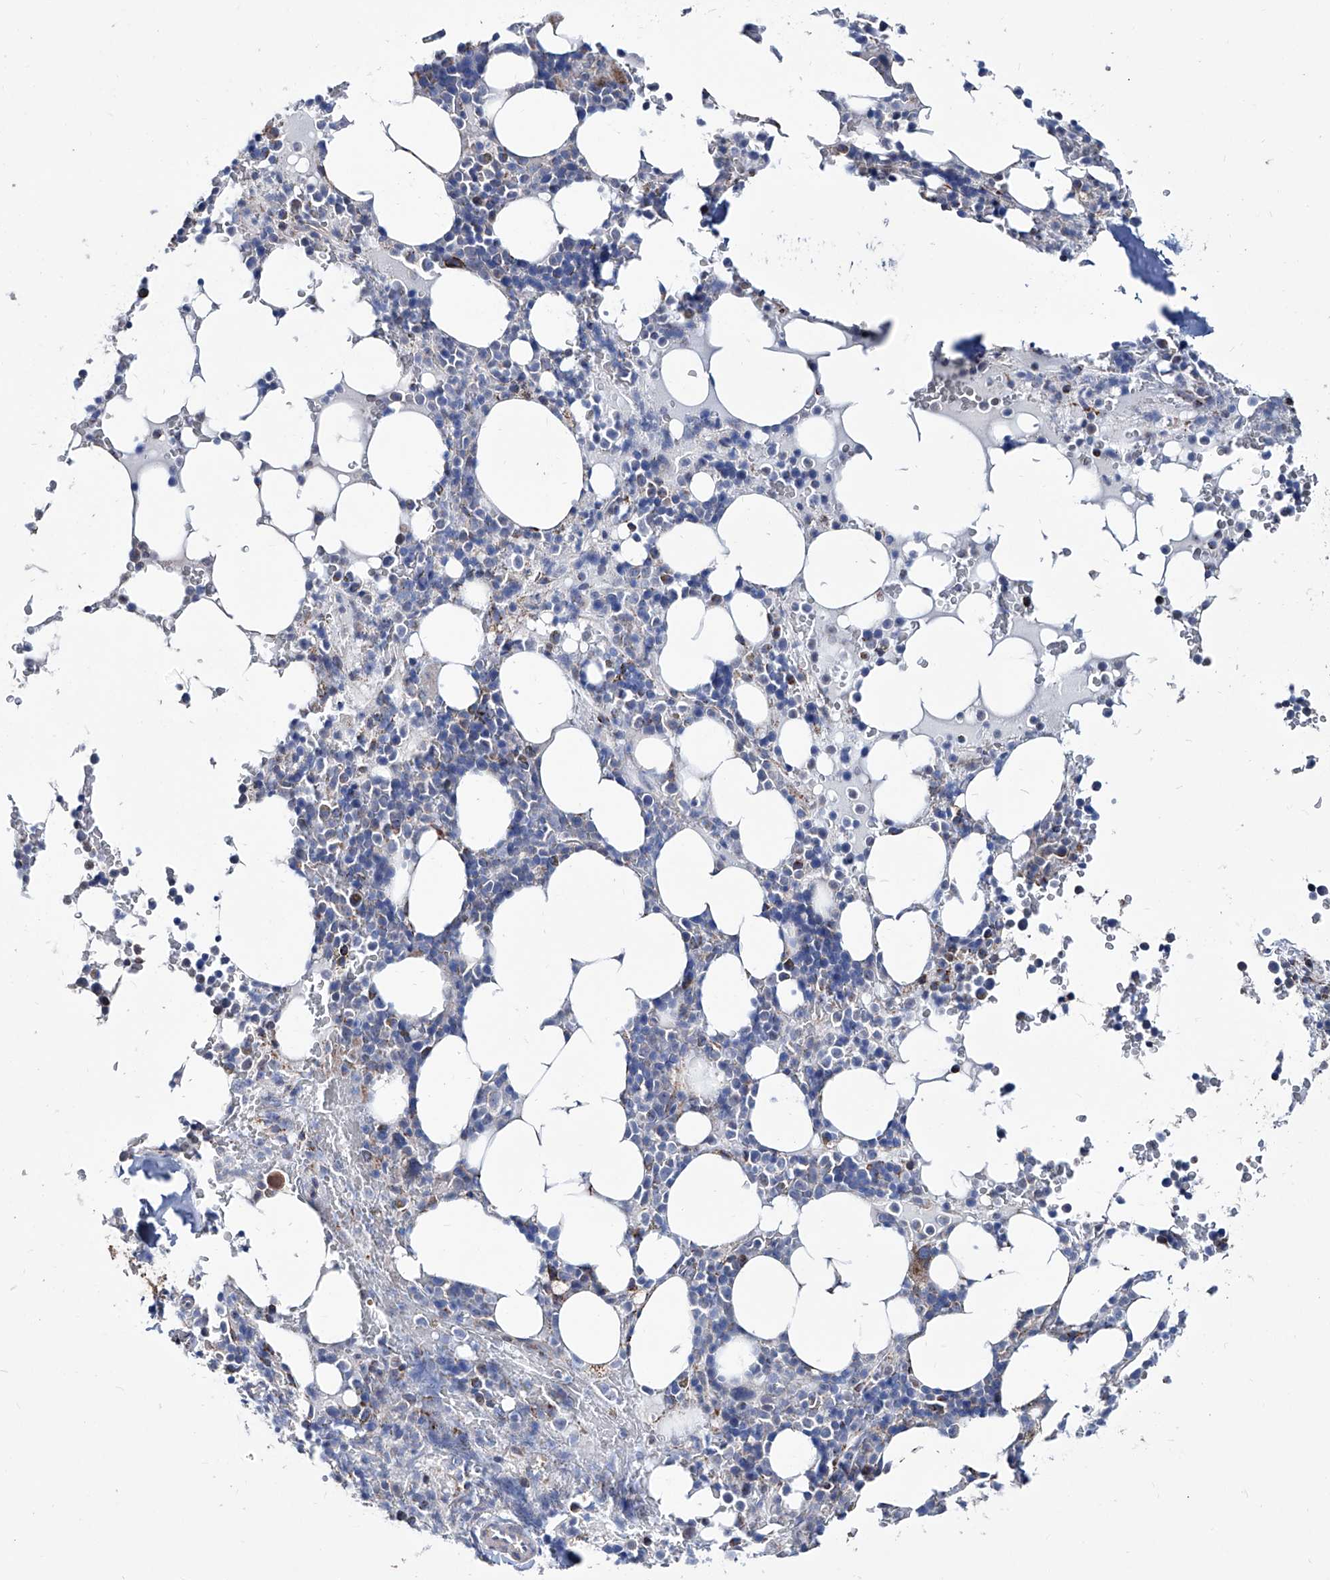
{"staining": {"intensity": "moderate", "quantity": "<25%", "location": "cytoplasmic/membranous"}, "tissue": "bone marrow", "cell_type": "Hematopoietic cells", "image_type": "normal", "snomed": [{"axis": "morphology", "description": "Normal tissue, NOS"}, {"axis": "topography", "description": "Bone marrow"}], "caption": "Hematopoietic cells demonstrate low levels of moderate cytoplasmic/membranous expression in approximately <25% of cells in benign bone marrow. (brown staining indicates protein expression, while blue staining denotes nuclei).", "gene": "NHS", "patient": {"sex": "male", "age": 58}}